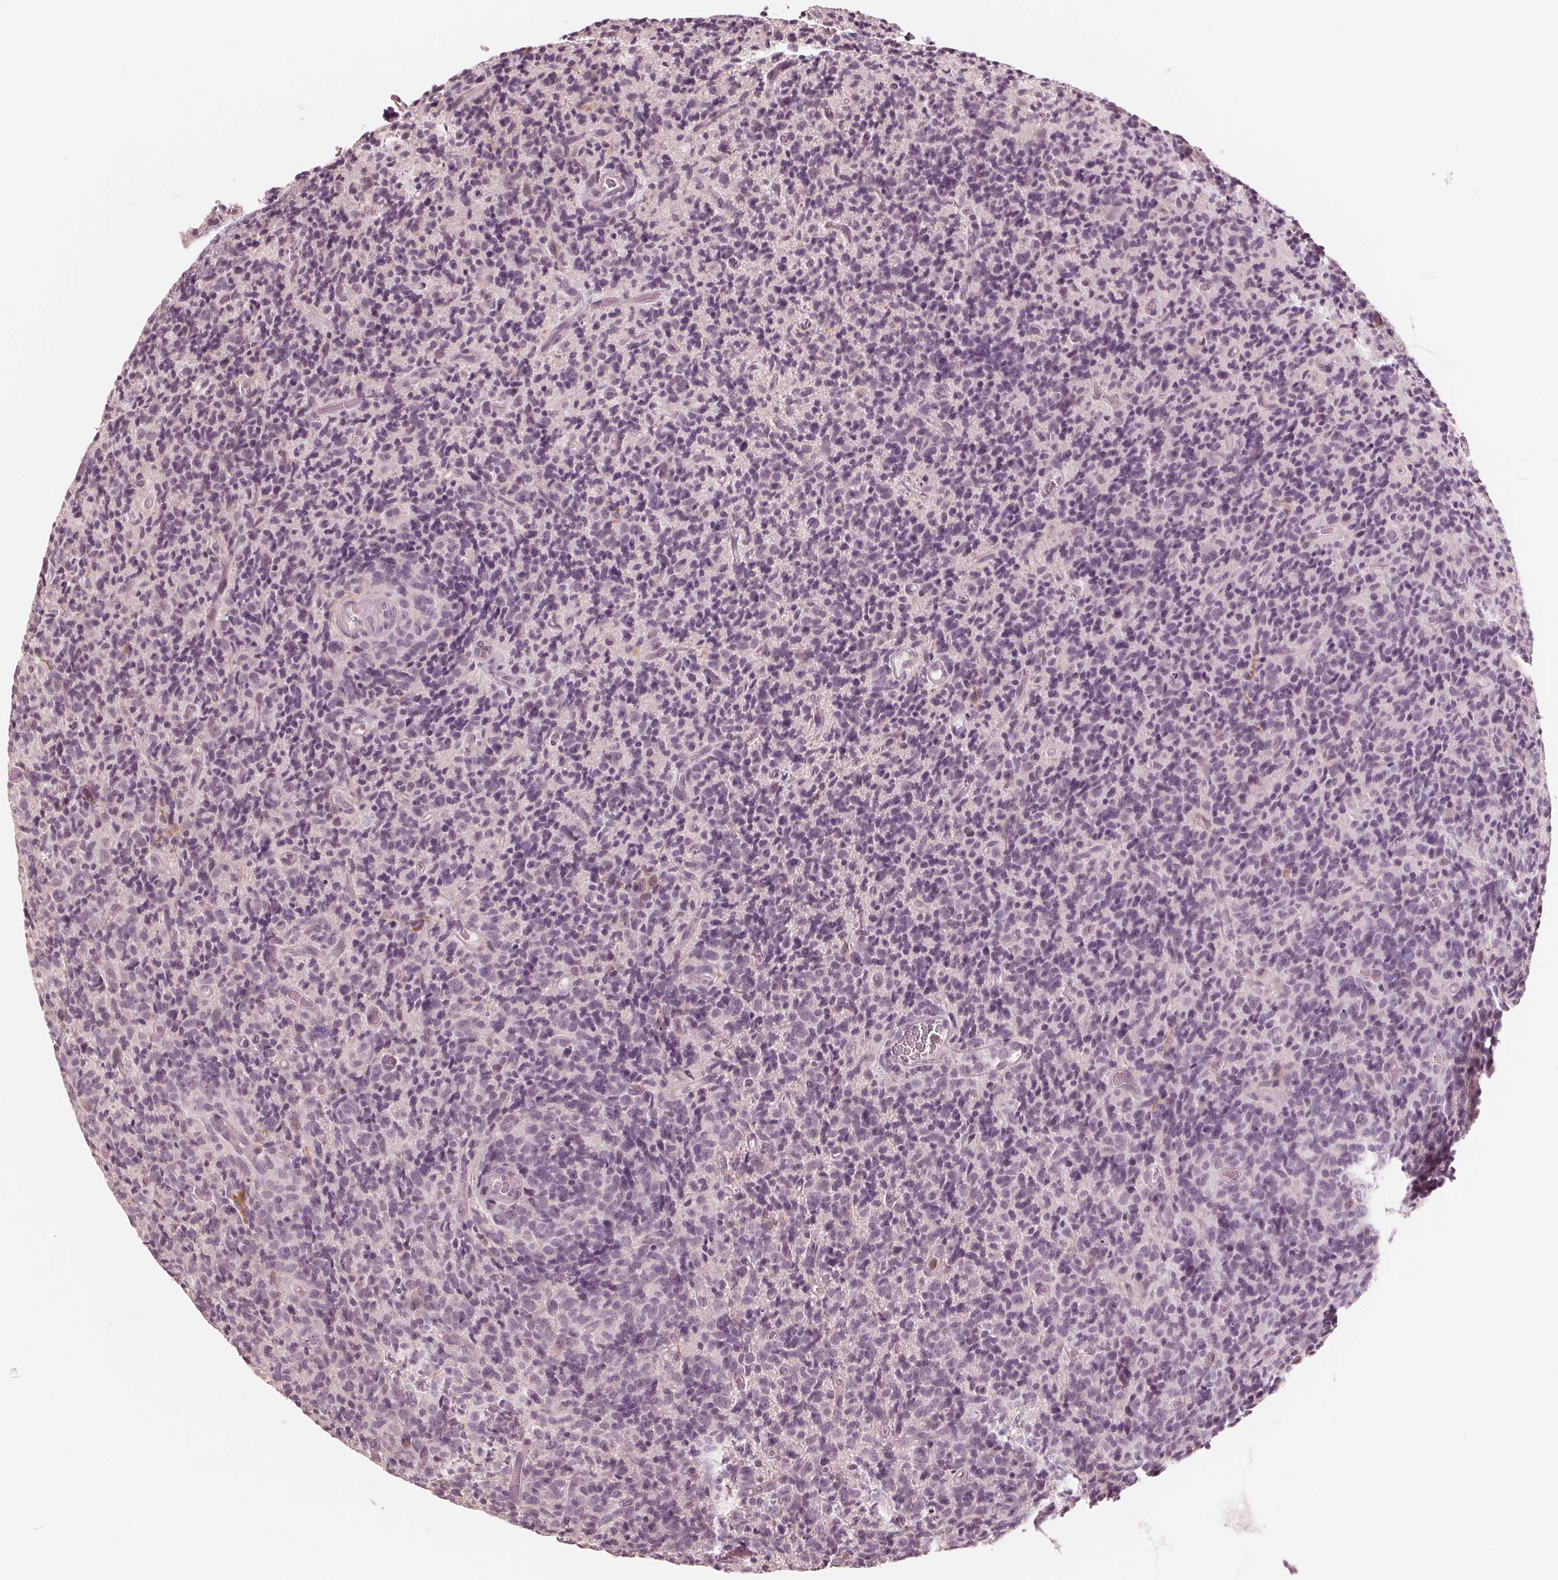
{"staining": {"intensity": "negative", "quantity": "none", "location": "none"}, "tissue": "glioma", "cell_type": "Tumor cells", "image_type": "cancer", "snomed": [{"axis": "morphology", "description": "Glioma, malignant, High grade"}, {"axis": "topography", "description": "Brain"}], "caption": "Immunohistochemistry (IHC) image of neoplastic tissue: human malignant glioma (high-grade) stained with DAB displays no significant protein staining in tumor cells. (Stains: DAB IHC with hematoxylin counter stain, Microscopy: brightfield microscopy at high magnification).", "gene": "ING3", "patient": {"sex": "male", "age": 76}}